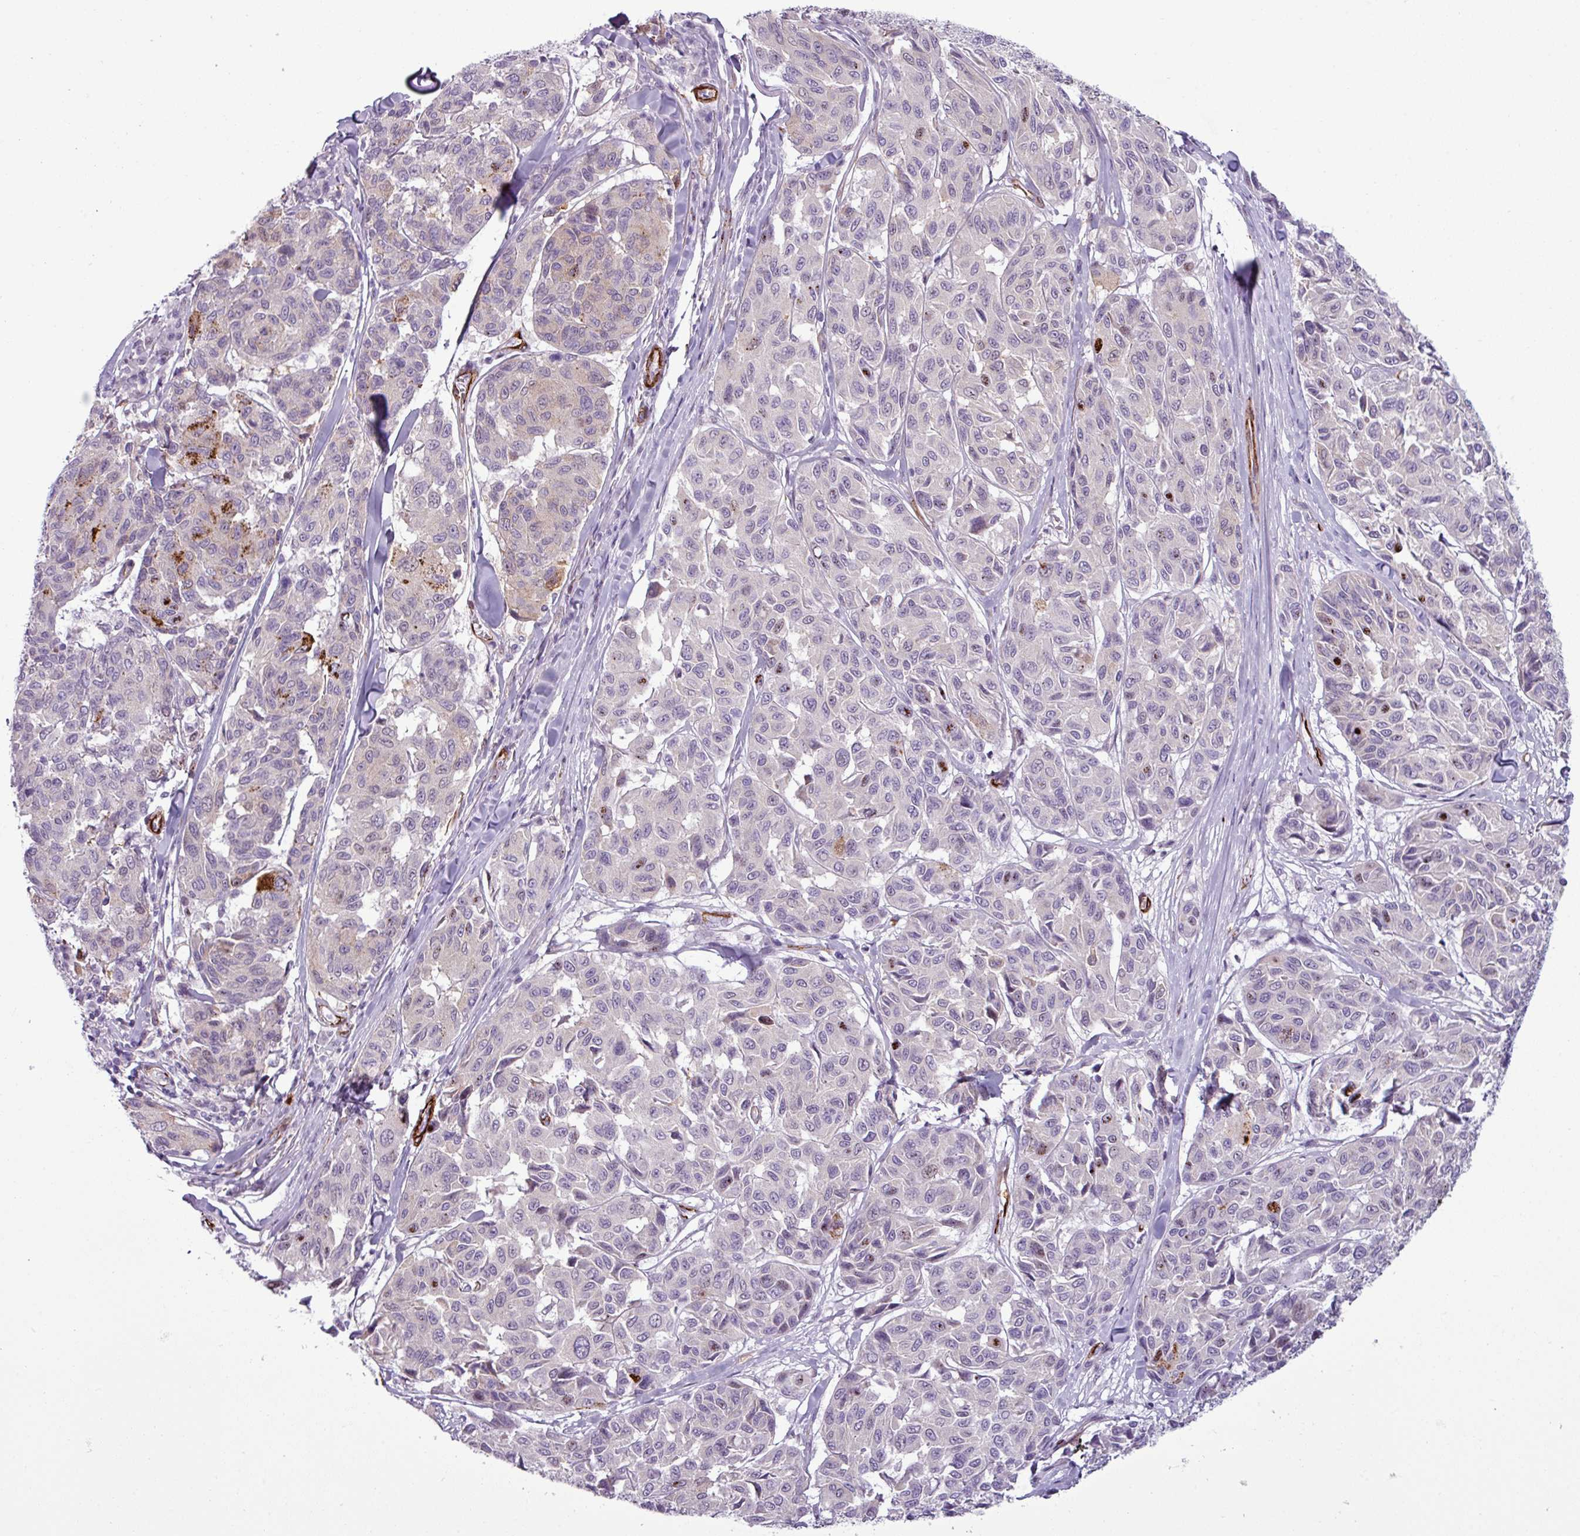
{"staining": {"intensity": "negative", "quantity": "none", "location": "none"}, "tissue": "melanoma", "cell_type": "Tumor cells", "image_type": "cancer", "snomed": [{"axis": "morphology", "description": "Malignant melanoma, NOS"}, {"axis": "topography", "description": "Skin"}], "caption": "This is an IHC photomicrograph of malignant melanoma. There is no positivity in tumor cells.", "gene": "ATP10A", "patient": {"sex": "female", "age": 66}}